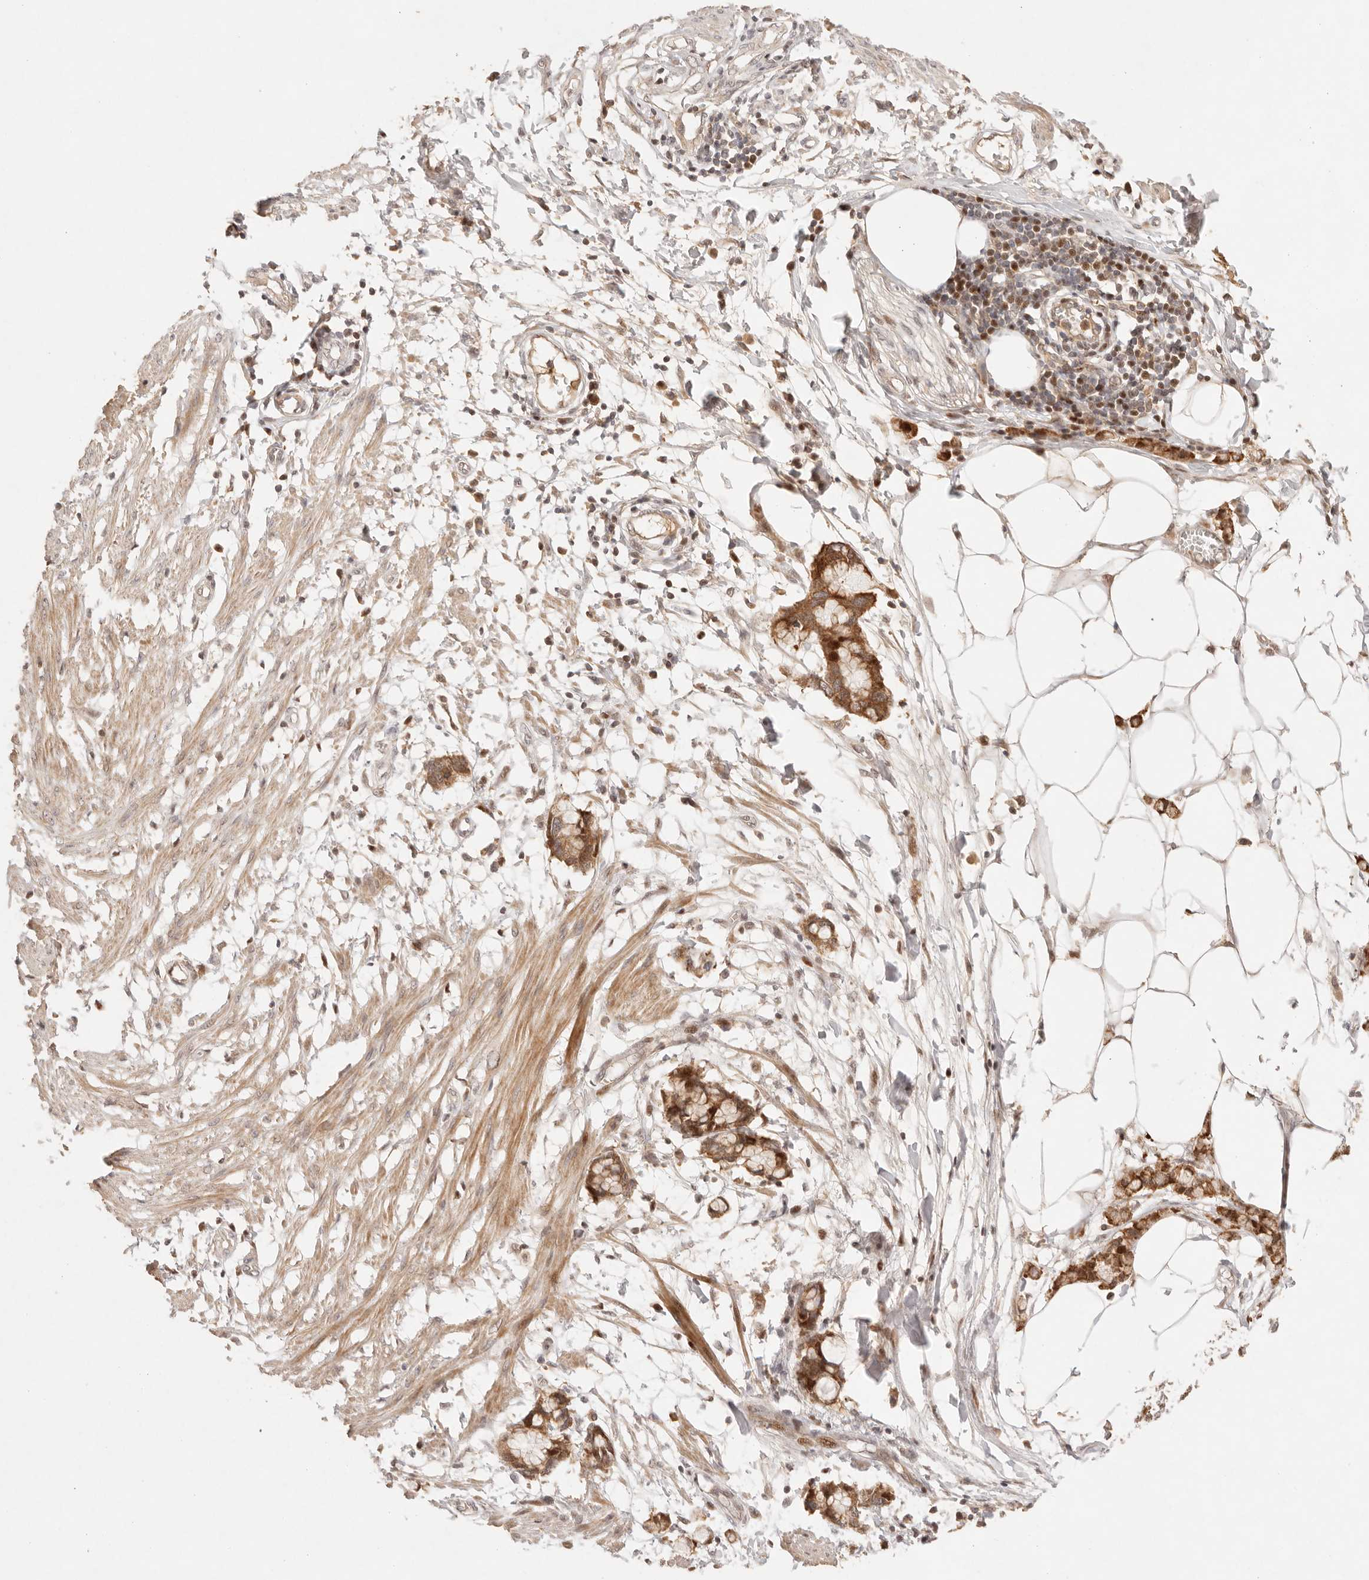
{"staining": {"intensity": "moderate", "quantity": ">75%", "location": "cytoplasmic/membranous"}, "tissue": "smooth muscle", "cell_type": "Smooth muscle cells", "image_type": "normal", "snomed": [{"axis": "morphology", "description": "Normal tissue, NOS"}, {"axis": "morphology", "description": "Adenocarcinoma, NOS"}, {"axis": "topography", "description": "Smooth muscle"}, {"axis": "topography", "description": "Colon"}], "caption": "Immunohistochemical staining of unremarkable human smooth muscle shows >75% levels of moderate cytoplasmic/membranous protein positivity in approximately >75% of smooth muscle cells.", "gene": "PHLDA3", "patient": {"sex": "male", "age": 14}}